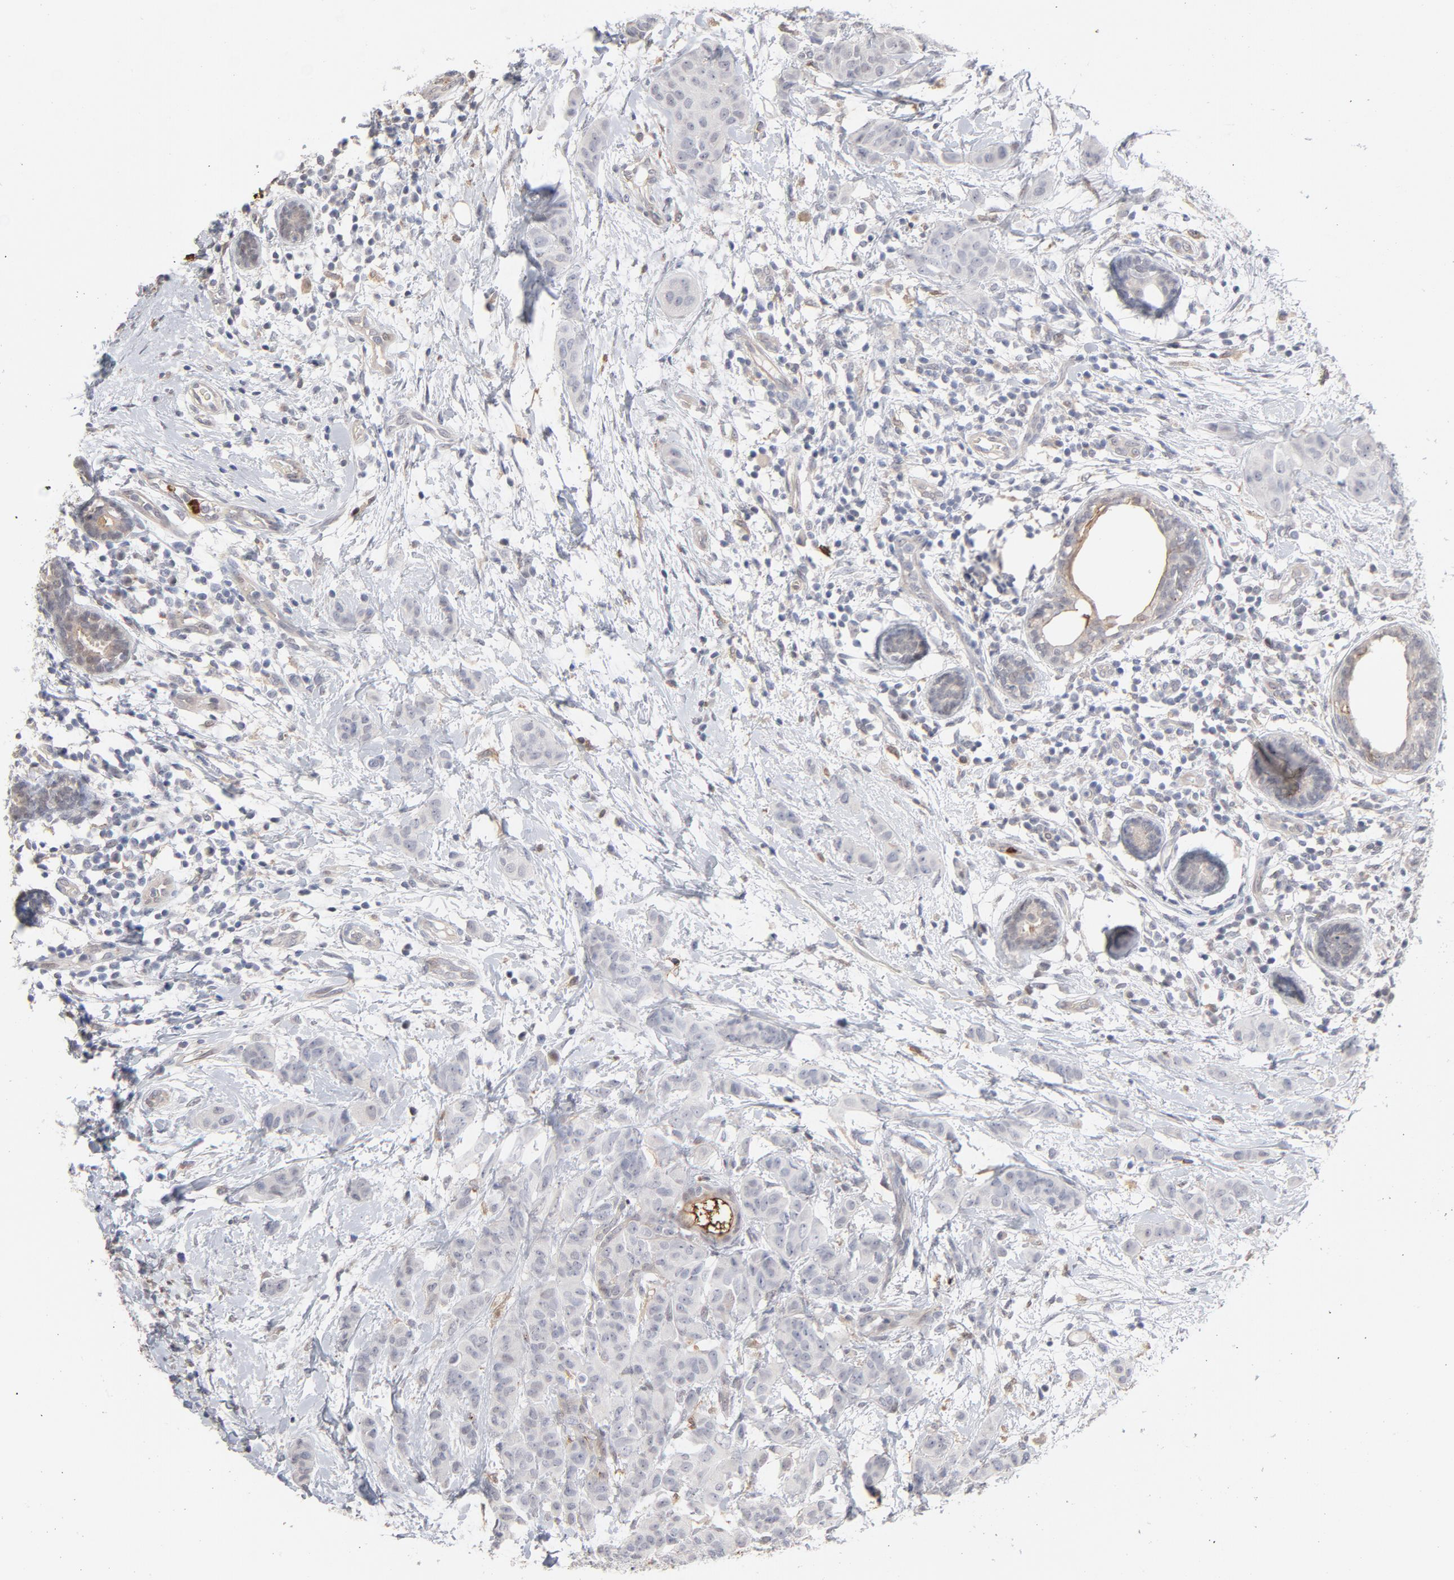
{"staining": {"intensity": "weak", "quantity": "<25%", "location": "cytoplasmic/membranous"}, "tissue": "breast cancer", "cell_type": "Tumor cells", "image_type": "cancer", "snomed": [{"axis": "morphology", "description": "Duct carcinoma"}, {"axis": "topography", "description": "Breast"}], "caption": "DAB immunohistochemical staining of breast cancer demonstrates no significant positivity in tumor cells.", "gene": "PNMA1", "patient": {"sex": "female", "age": 40}}